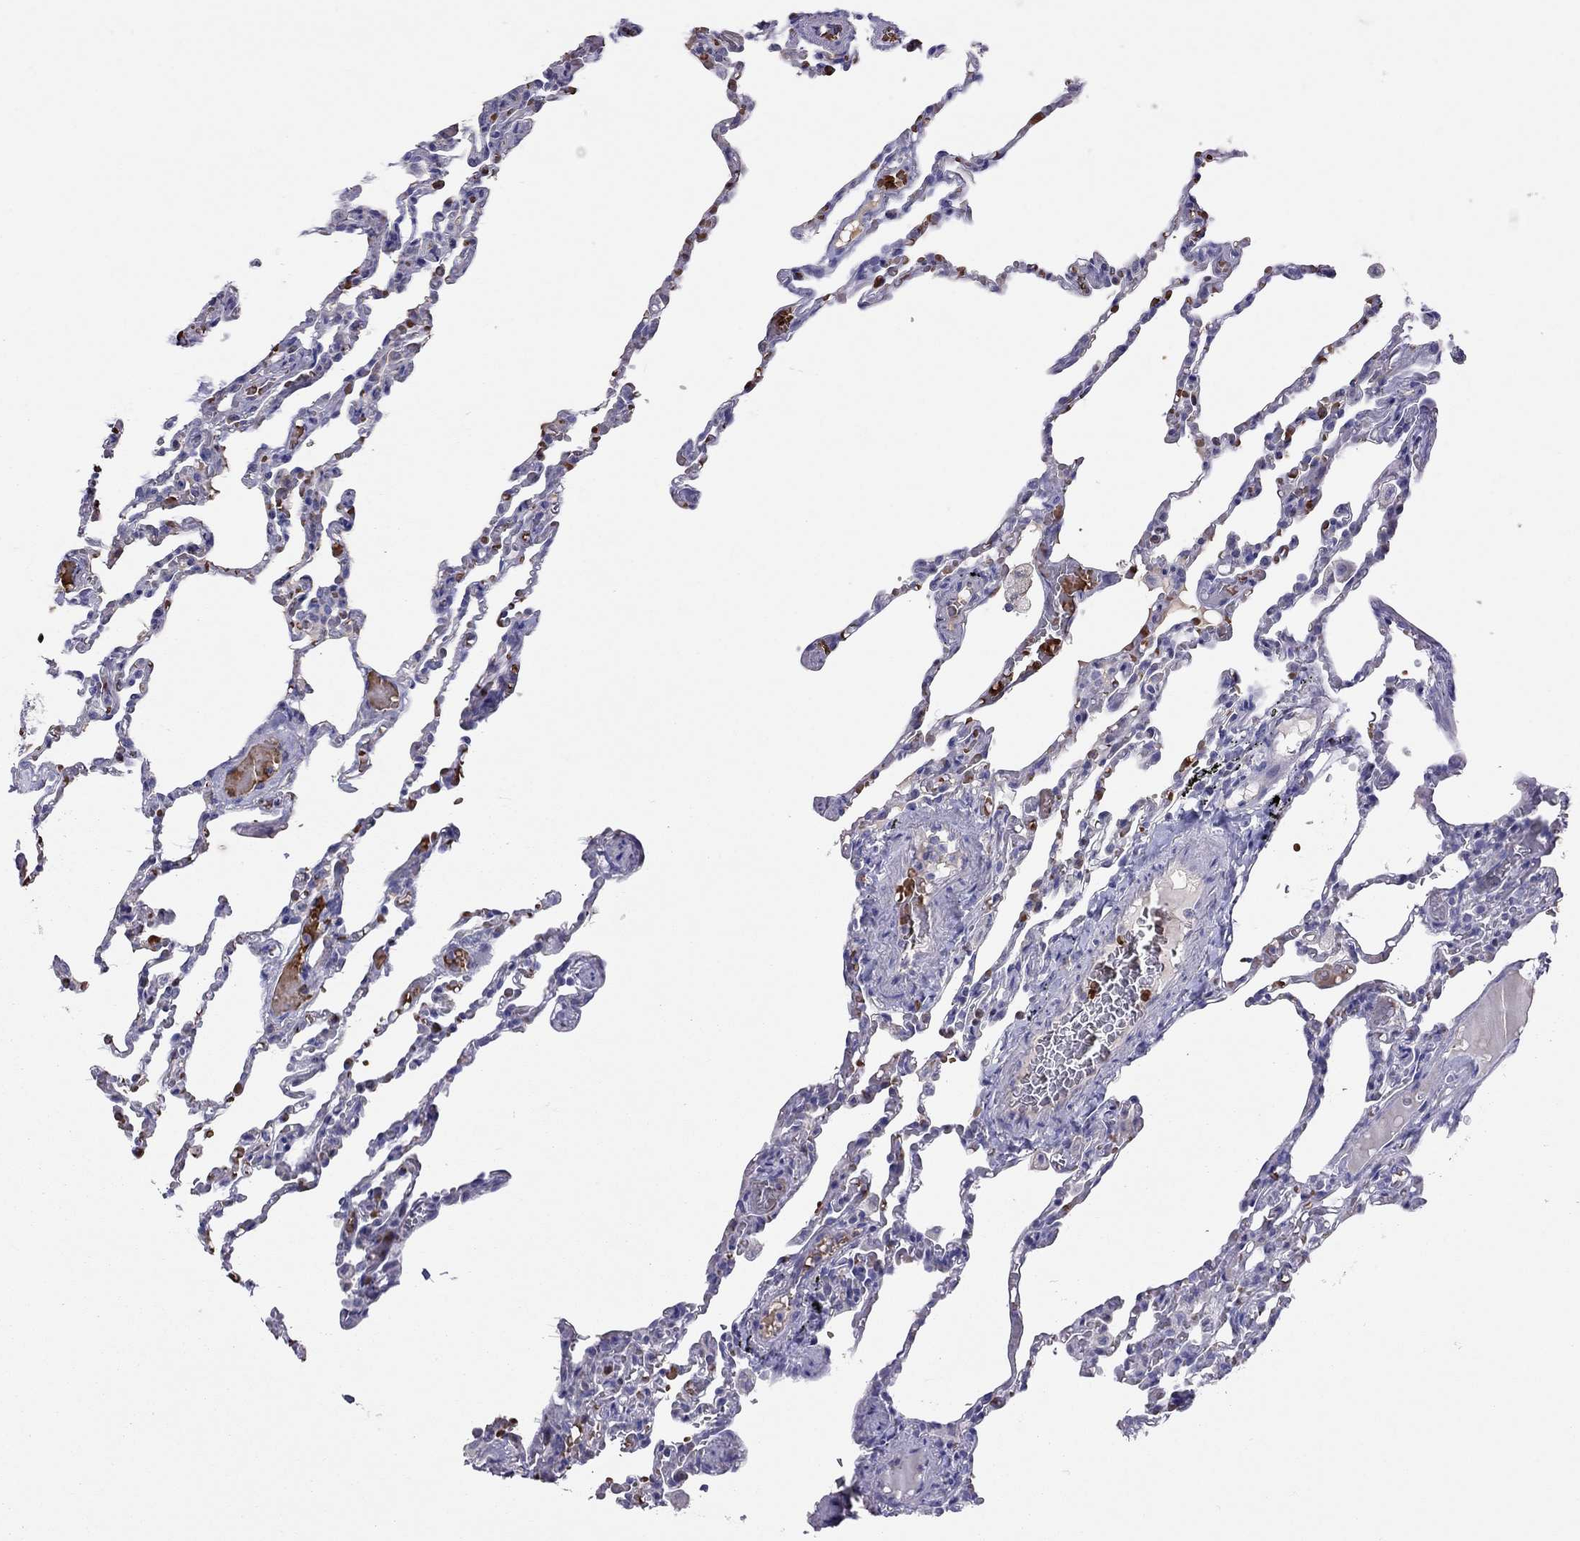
{"staining": {"intensity": "negative", "quantity": "none", "location": "none"}, "tissue": "lung", "cell_type": "Alveolar cells", "image_type": "normal", "snomed": [{"axis": "morphology", "description": "Normal tissue, NOS"}, {"axis": "topography", "description": "Lung"}], "caption": "IHC of normal lung exhibits no expression in alveolar cells.", "gene": "FRMD1", "patient": {"sex": "female", "age": 43}}